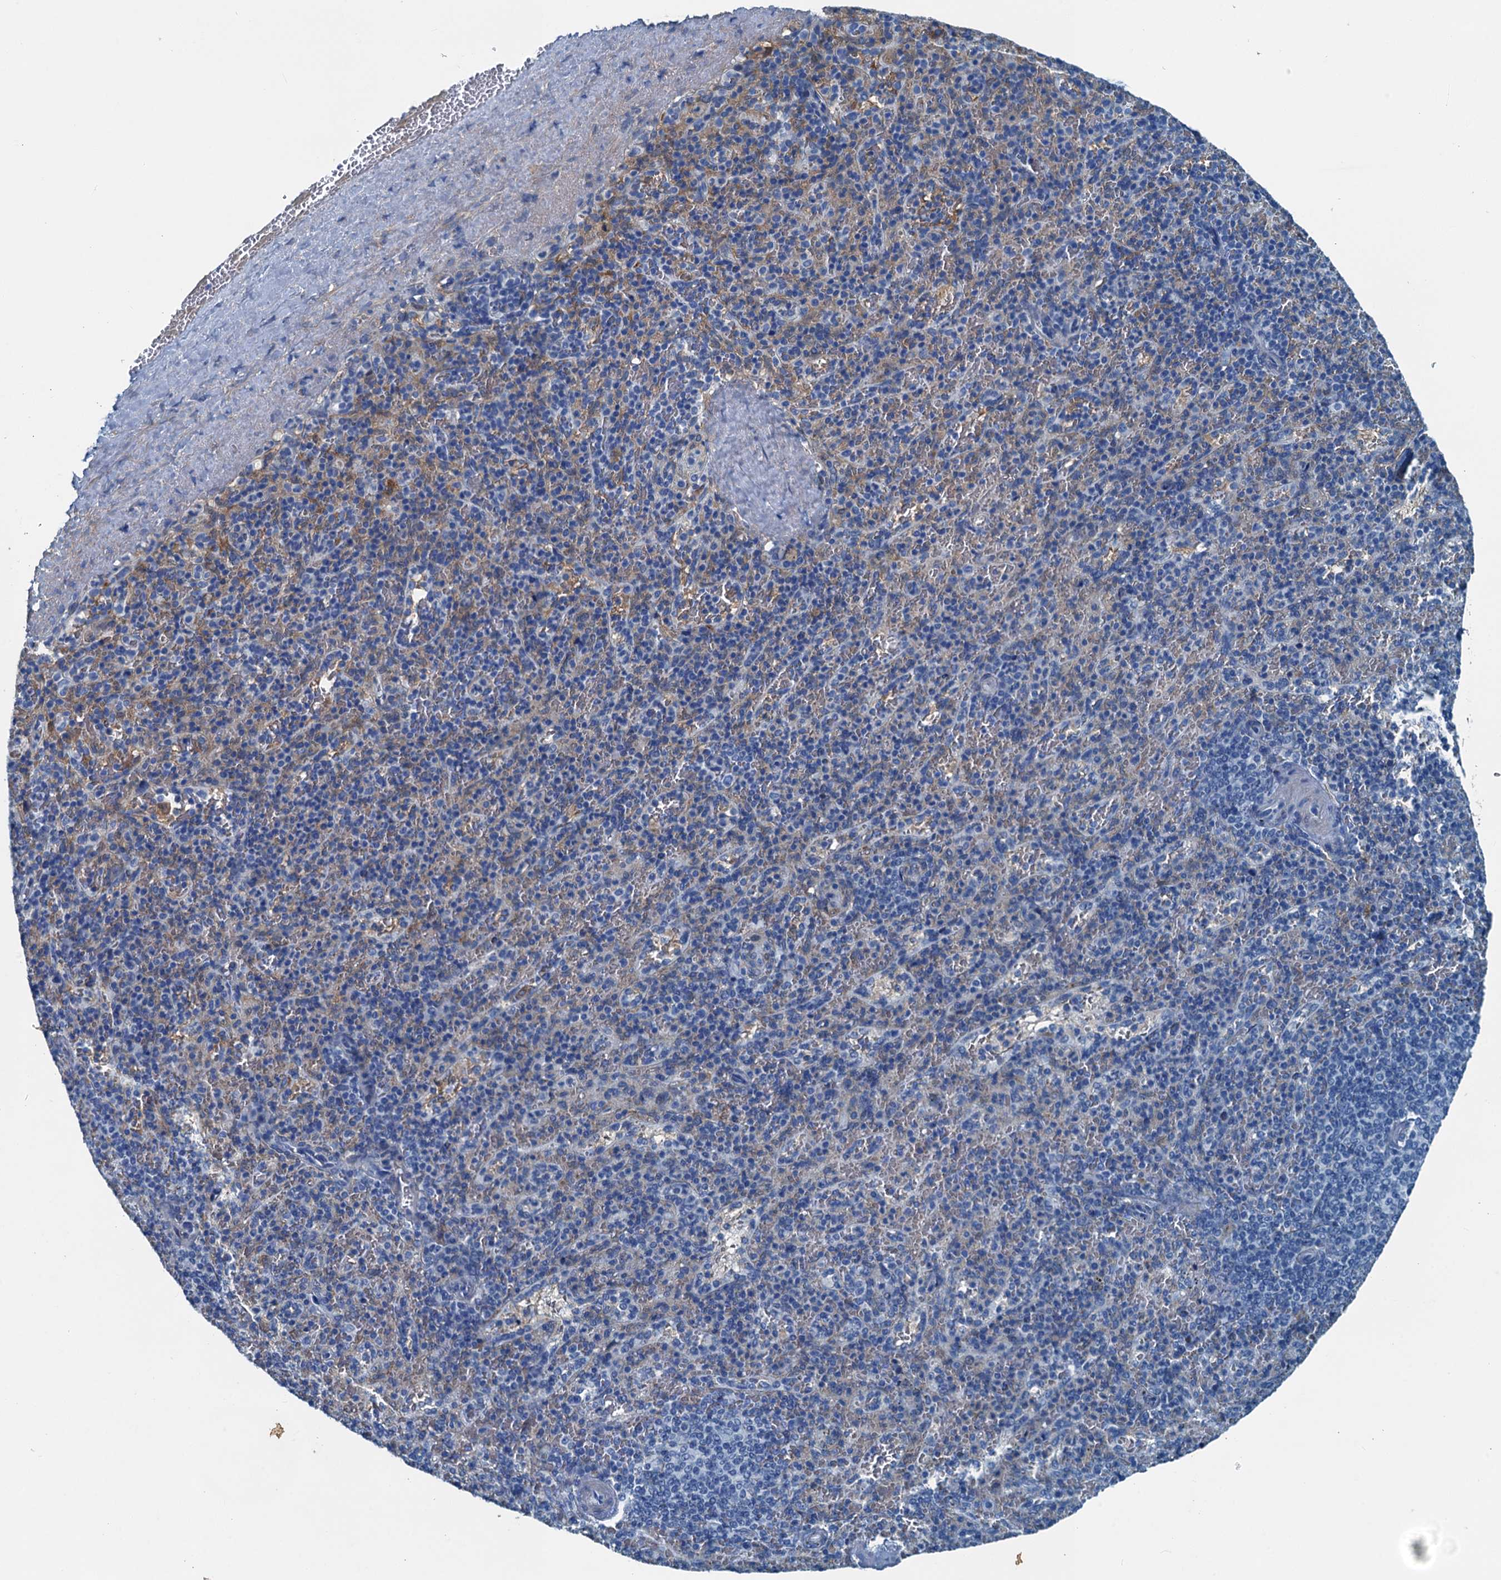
{"staining": {"intensity": "negative", "quantity": "none", "location": "none"}, "tissue": "spleen", "cell_type": "Cells in red pulp", "image_type": "normal", "snomed": [{"axis": "morphology", "description": "Normal tissue, NOS"}, {"axis": "topography", "description": "Spleen"}], "caption": "Cells in red pulp show no significant staining in normal spleen. The staining is performed using DAB brown chromogen with nuclei counter-stained in using hematoxylin.", "gene": "RAB3IL1", "patient": {"sex": "male", "age": 82}}